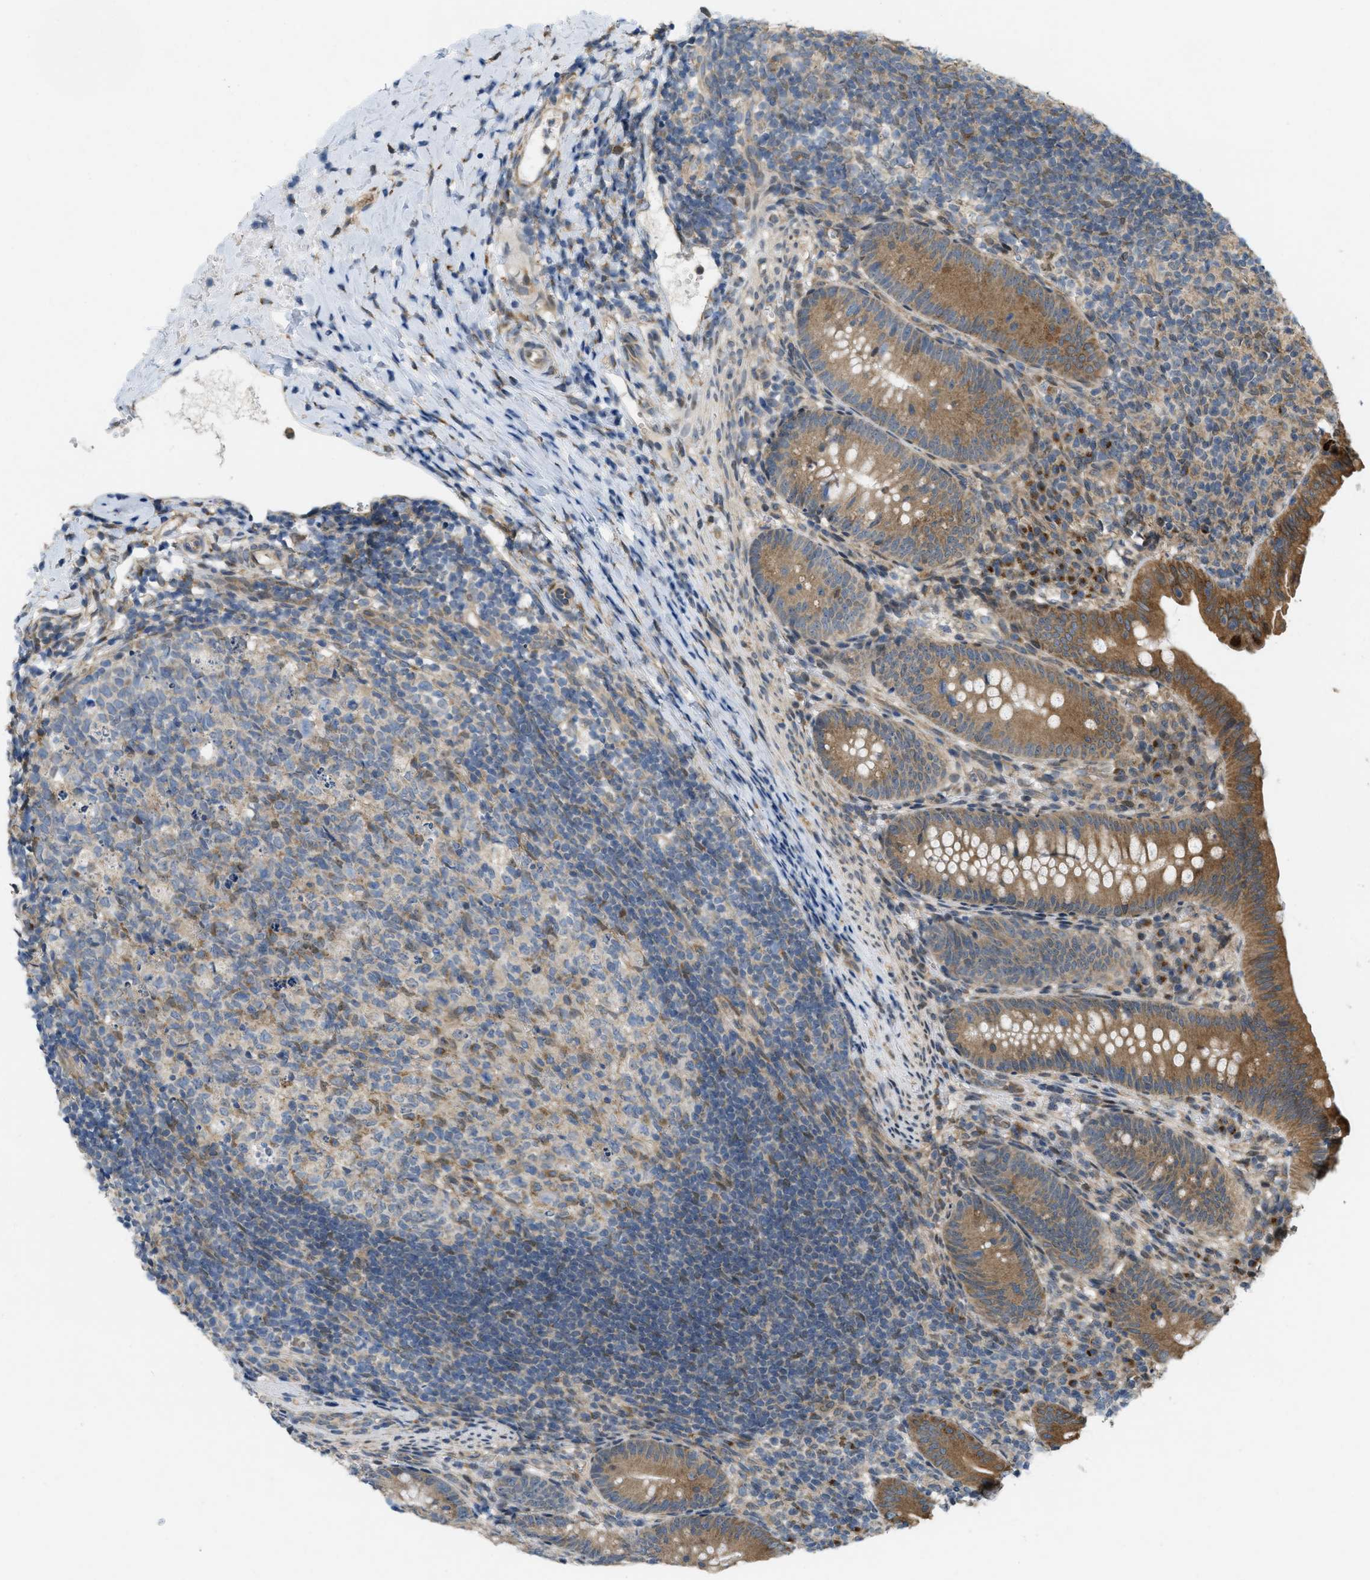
{"staining": {"intensity": "moderate", "quantity": "25%-75%", "location": "cytoplasmic/membranous"}, "tissue": "appendix", "cell_type": "Glandular cells", "image_type": "normal", "snomed": [{"axis": "morphology", "description": "Normal tissue, NOS"}, {"axis": "topography", "description": "Appendix"}], "caption": "This histopathology image displays benign appendix stained with immunohistochemistry (IHC) to label a protein in brown. The cytoplasmic/membranous of glandular cells show moderate positivity for the protein. Nuclei are counter-stained blue.", "gene": "IFNLR1", "patient": {"sex": "male", "age": 1}}